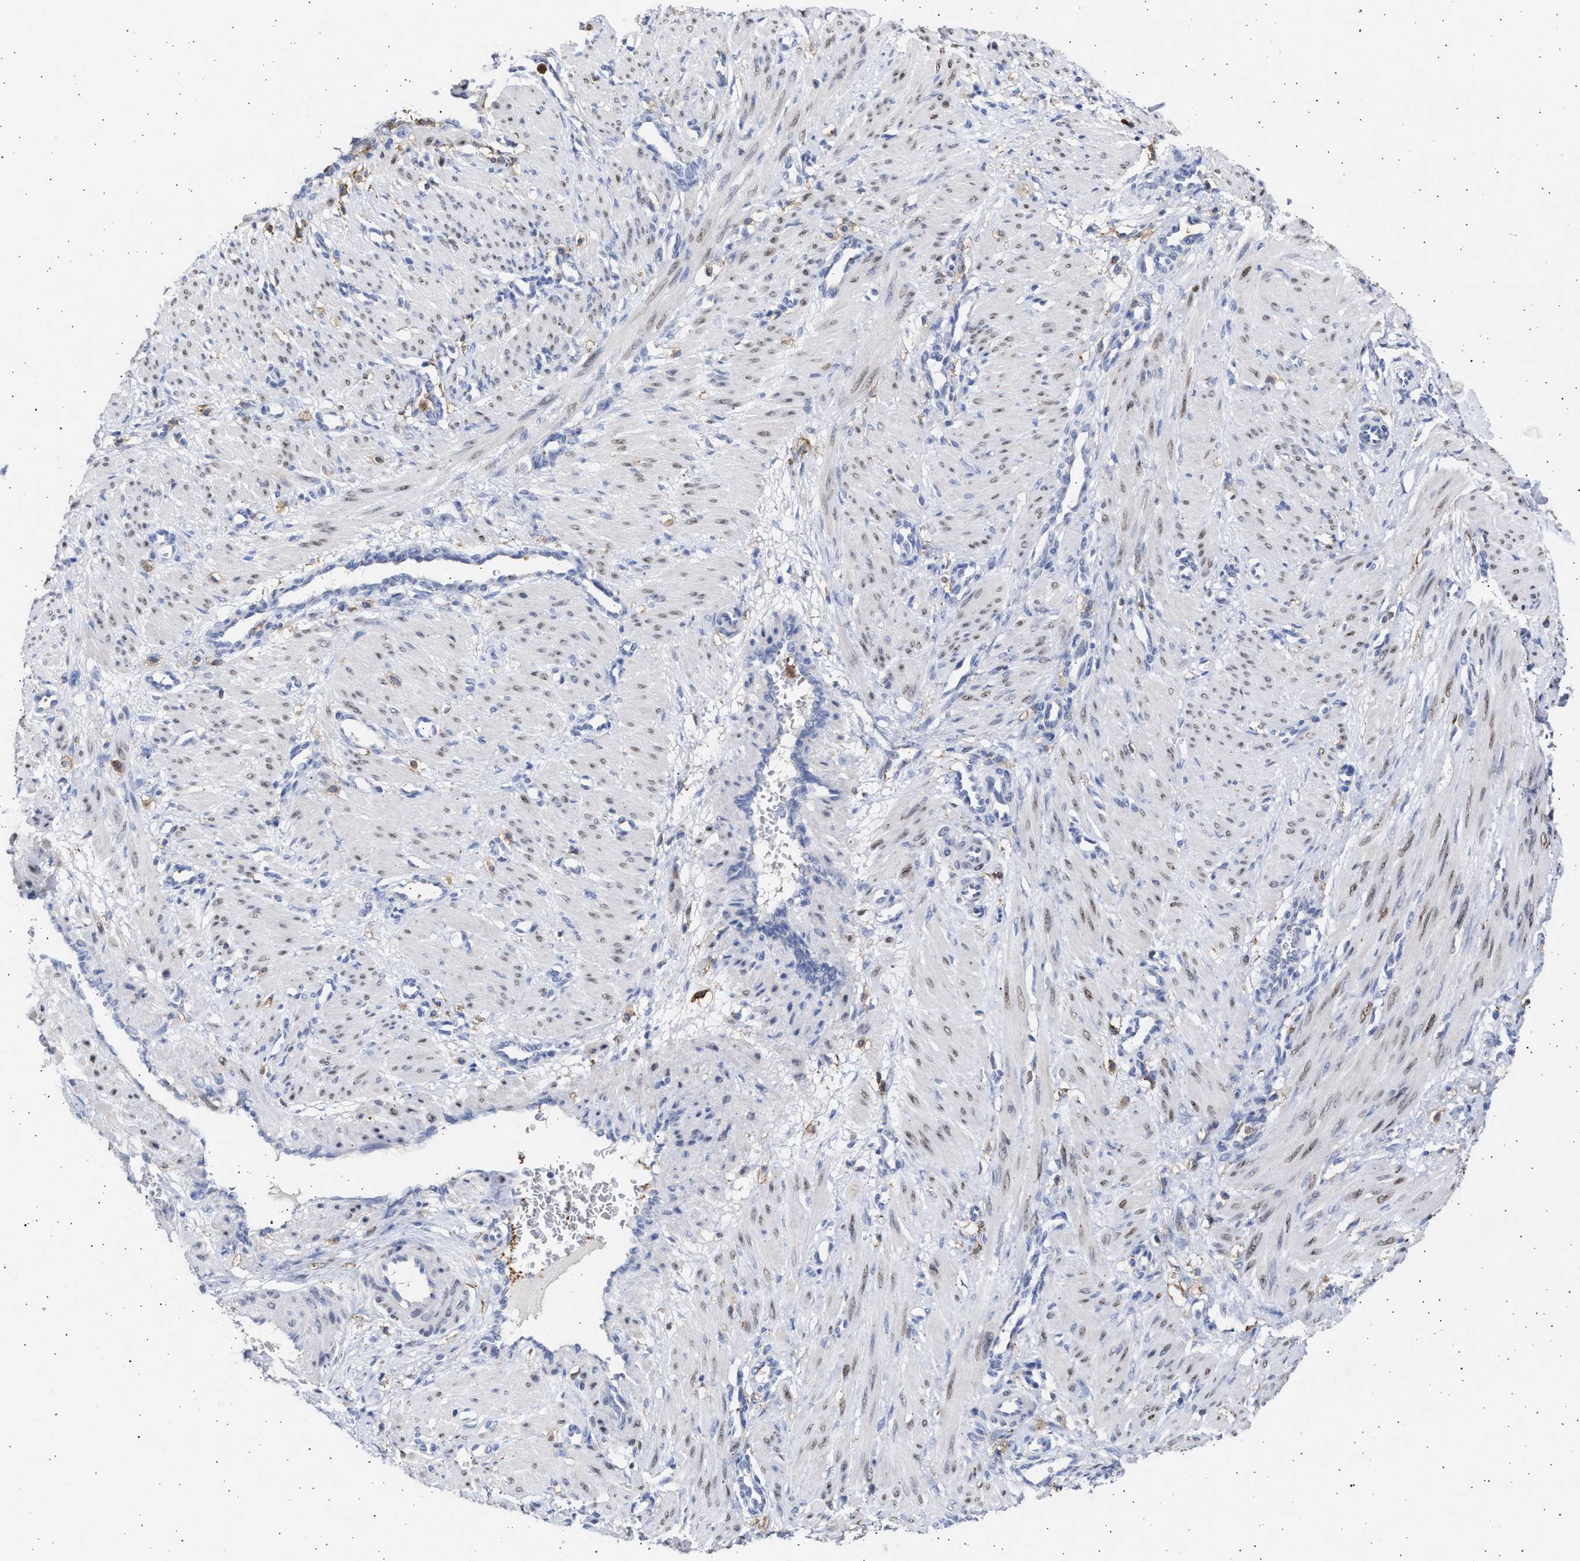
{"staining": {"intensity": "weak", "quantity": ">75%", "location": "nuclear"}, "tissue": "smooth muscle", "cell_type": "Smooth muscle cells", "image_type": "normal", "snomed": [{"axis": "morphology", "description": "Normal tissue, NOS"}, {"axis": "topography", "description": "Endometrium"}], "caption": "Smooth muscle cells reveal low levels of weak nuclear positivity in approximately >75% of cells in benign human smooth muscle.", "gene": "FCER1A", "patient": {"sex": "female", "age": 33}}